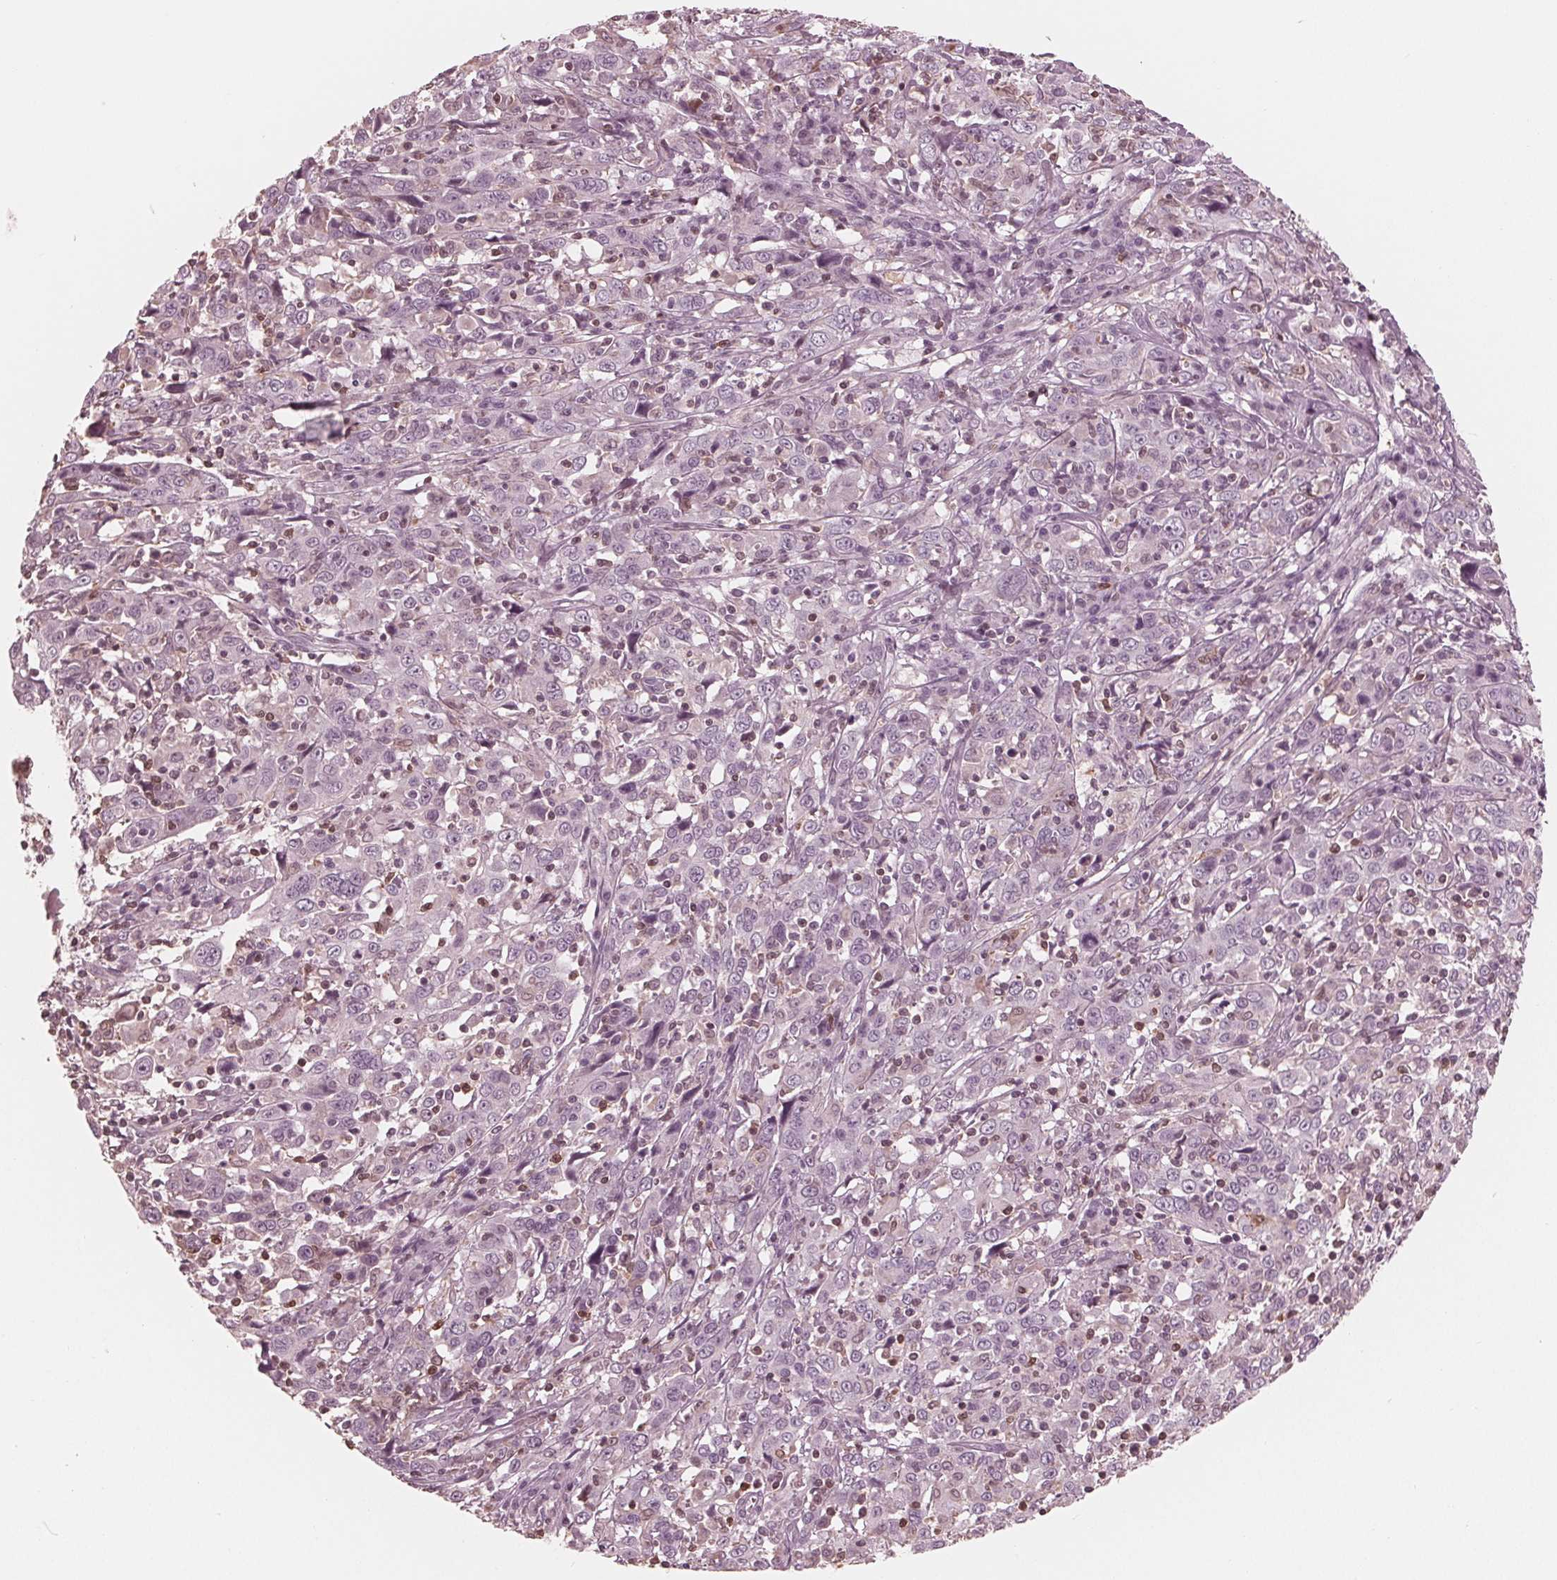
{"staining": {"intensity": "negative", "quantity": "none", "location": "none"}, "tissue": "cervical cancer", "cell_type": "Tumor cells", "image_type": "cancer", "snomed": [{"axis": "morphology", "description": "Squamous cell carcinoma, NOS"}, {"axis": "topography", "description": "Cervix"}], "caption": "High magnification brightfield microscopy of cervical cancer (squamous cell carcinoma) stained with DAB (3,3'-diaminobenzidine) (brown) and counterstained with hematoxylin (blue): tumor cells show no significant staining. (Stains: DAB immunohistochemistry (IHC) with hematoxylin counter stain, Microscopy: brightfield microscopy at high magnification).", "gene": "ING3", "patient": {"sex": "female", "age": 46}}